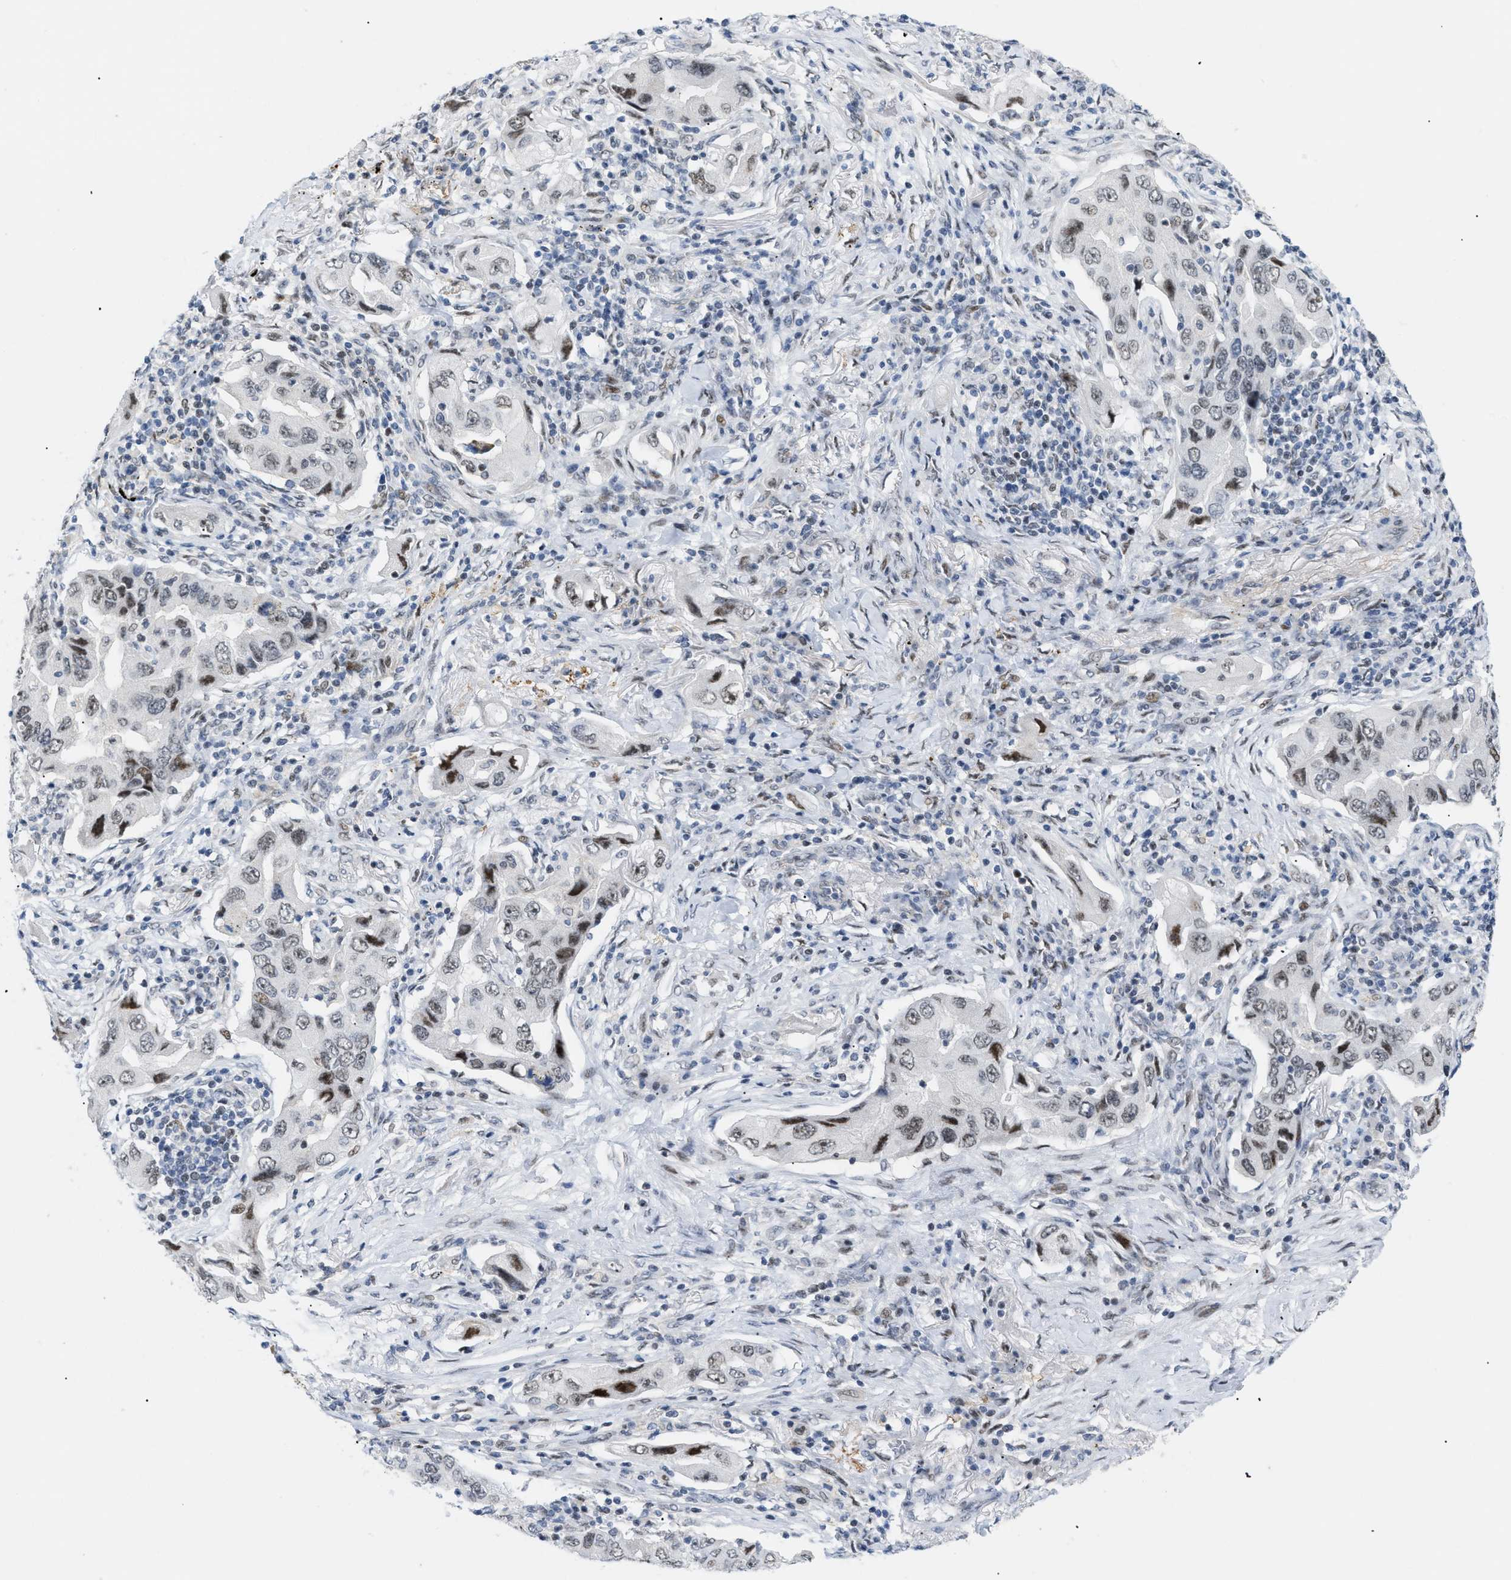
{"staining": {"intensity": "weak", "quantity": ">75%", "location": "nuclear"}, "tissue": "lung cancer", "cell_type": "Tumor cells", "image_type": "cancer", "snomed": [{"axis": "morphology", "description": "Adenocarcinoma, NOS"}, {"axis": "topography", "description": "Lung"}], "caption": "A high-resolution image shows immunohistochemistry (IHC) staining of lung cancer, which shows weak nuclear positivity in about >75% of tumor cells.", "gene": "MED1", "patient": {"sex": "female", "age": 65}}